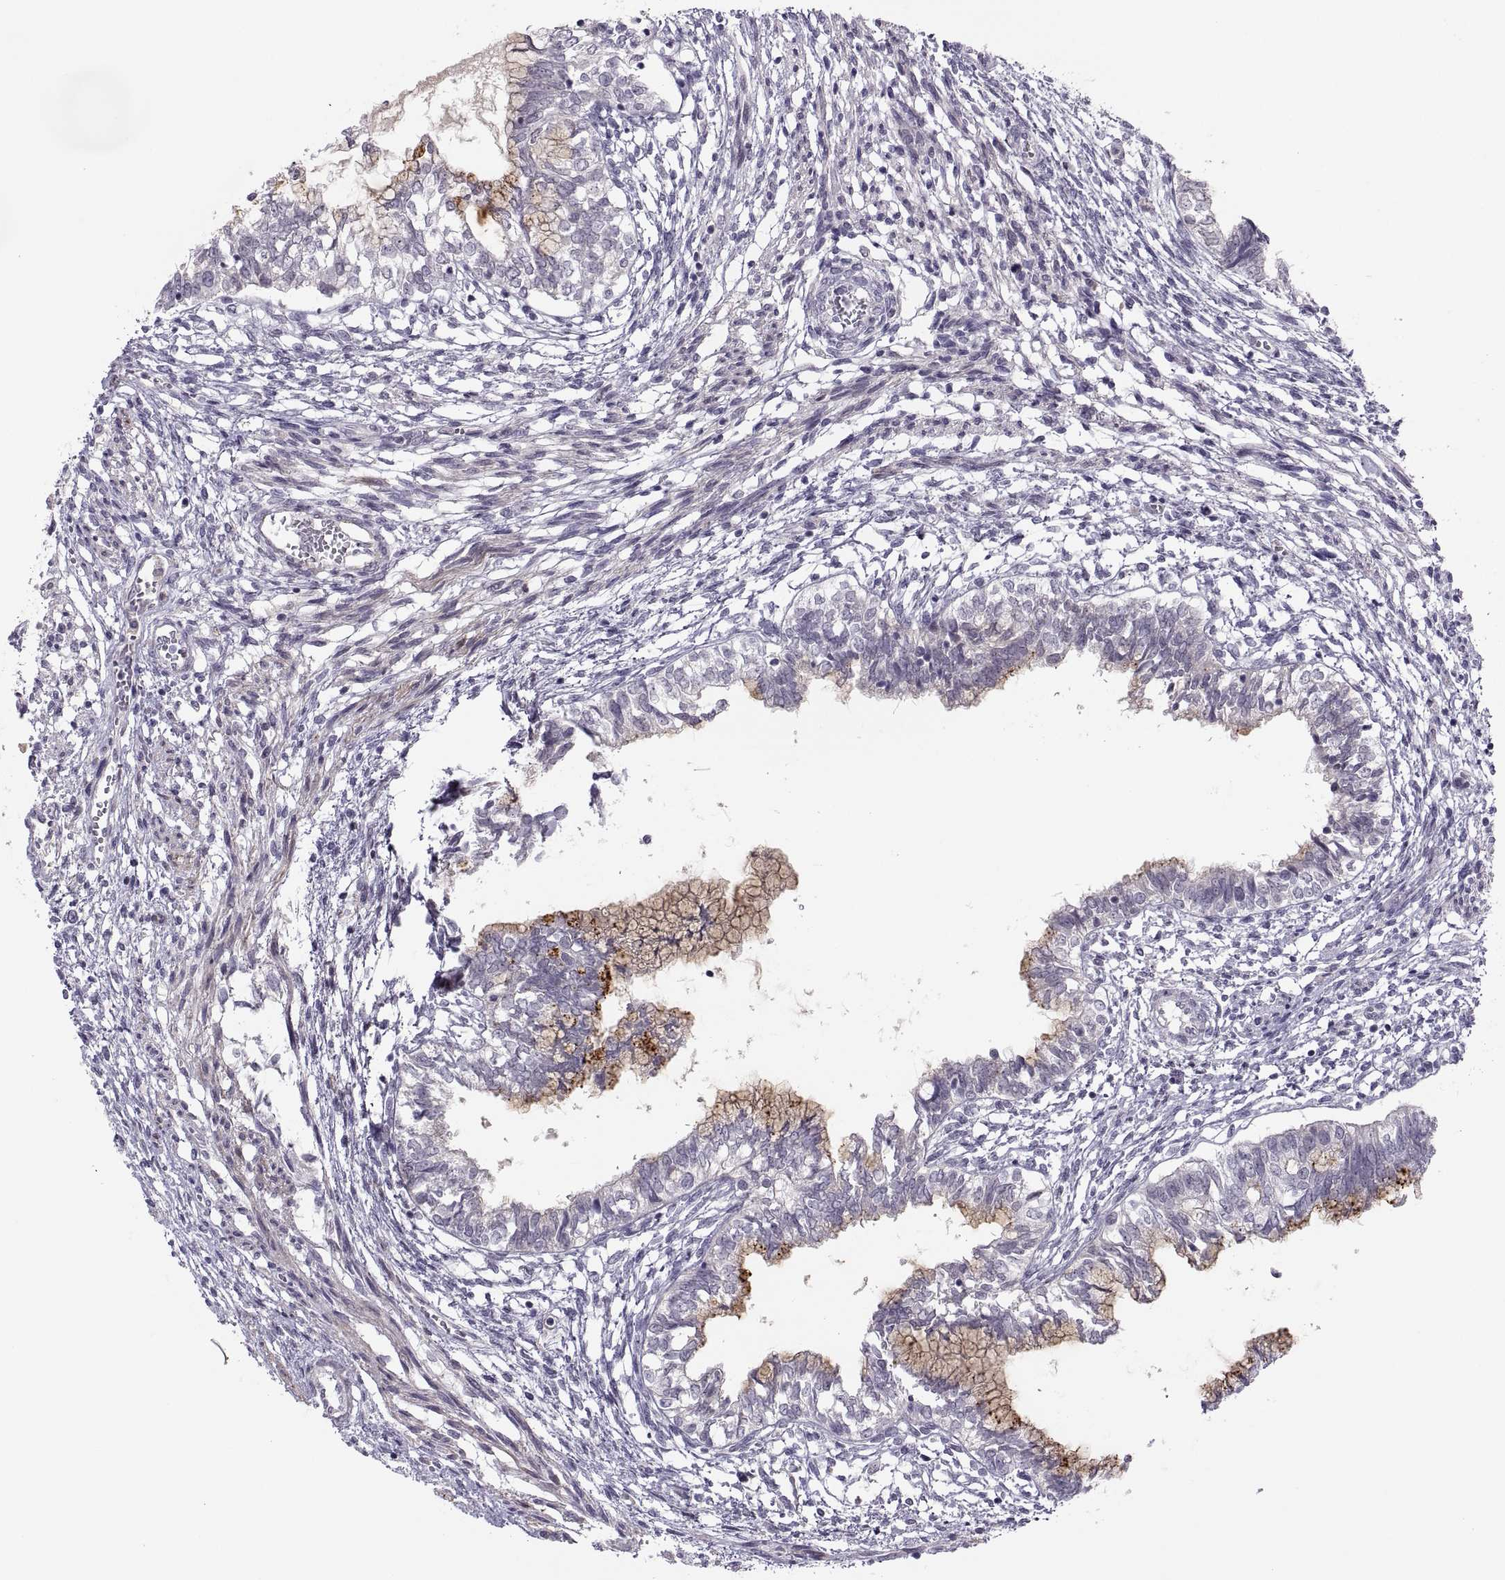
{"staining": {"intensity": "negative", "quantity": "none", "location": "none"}, "tissue": "testis cancer", "cell_type": "Tumor cells", "image_type": "cancer", "snomed": [{"axis": "morphology", "description": "Carcinoma, Embryonal, NOS"}, {"axis": "topography", "description": "Testis"}], "caption": "The immunohistochemistry (IHC) histopathology image has no significant expression in tumor cells of testis cancer (embryonal carcinoma) tissue.", "gene": "CHCT1", "patient": {"sex": "male", "age": 37}}